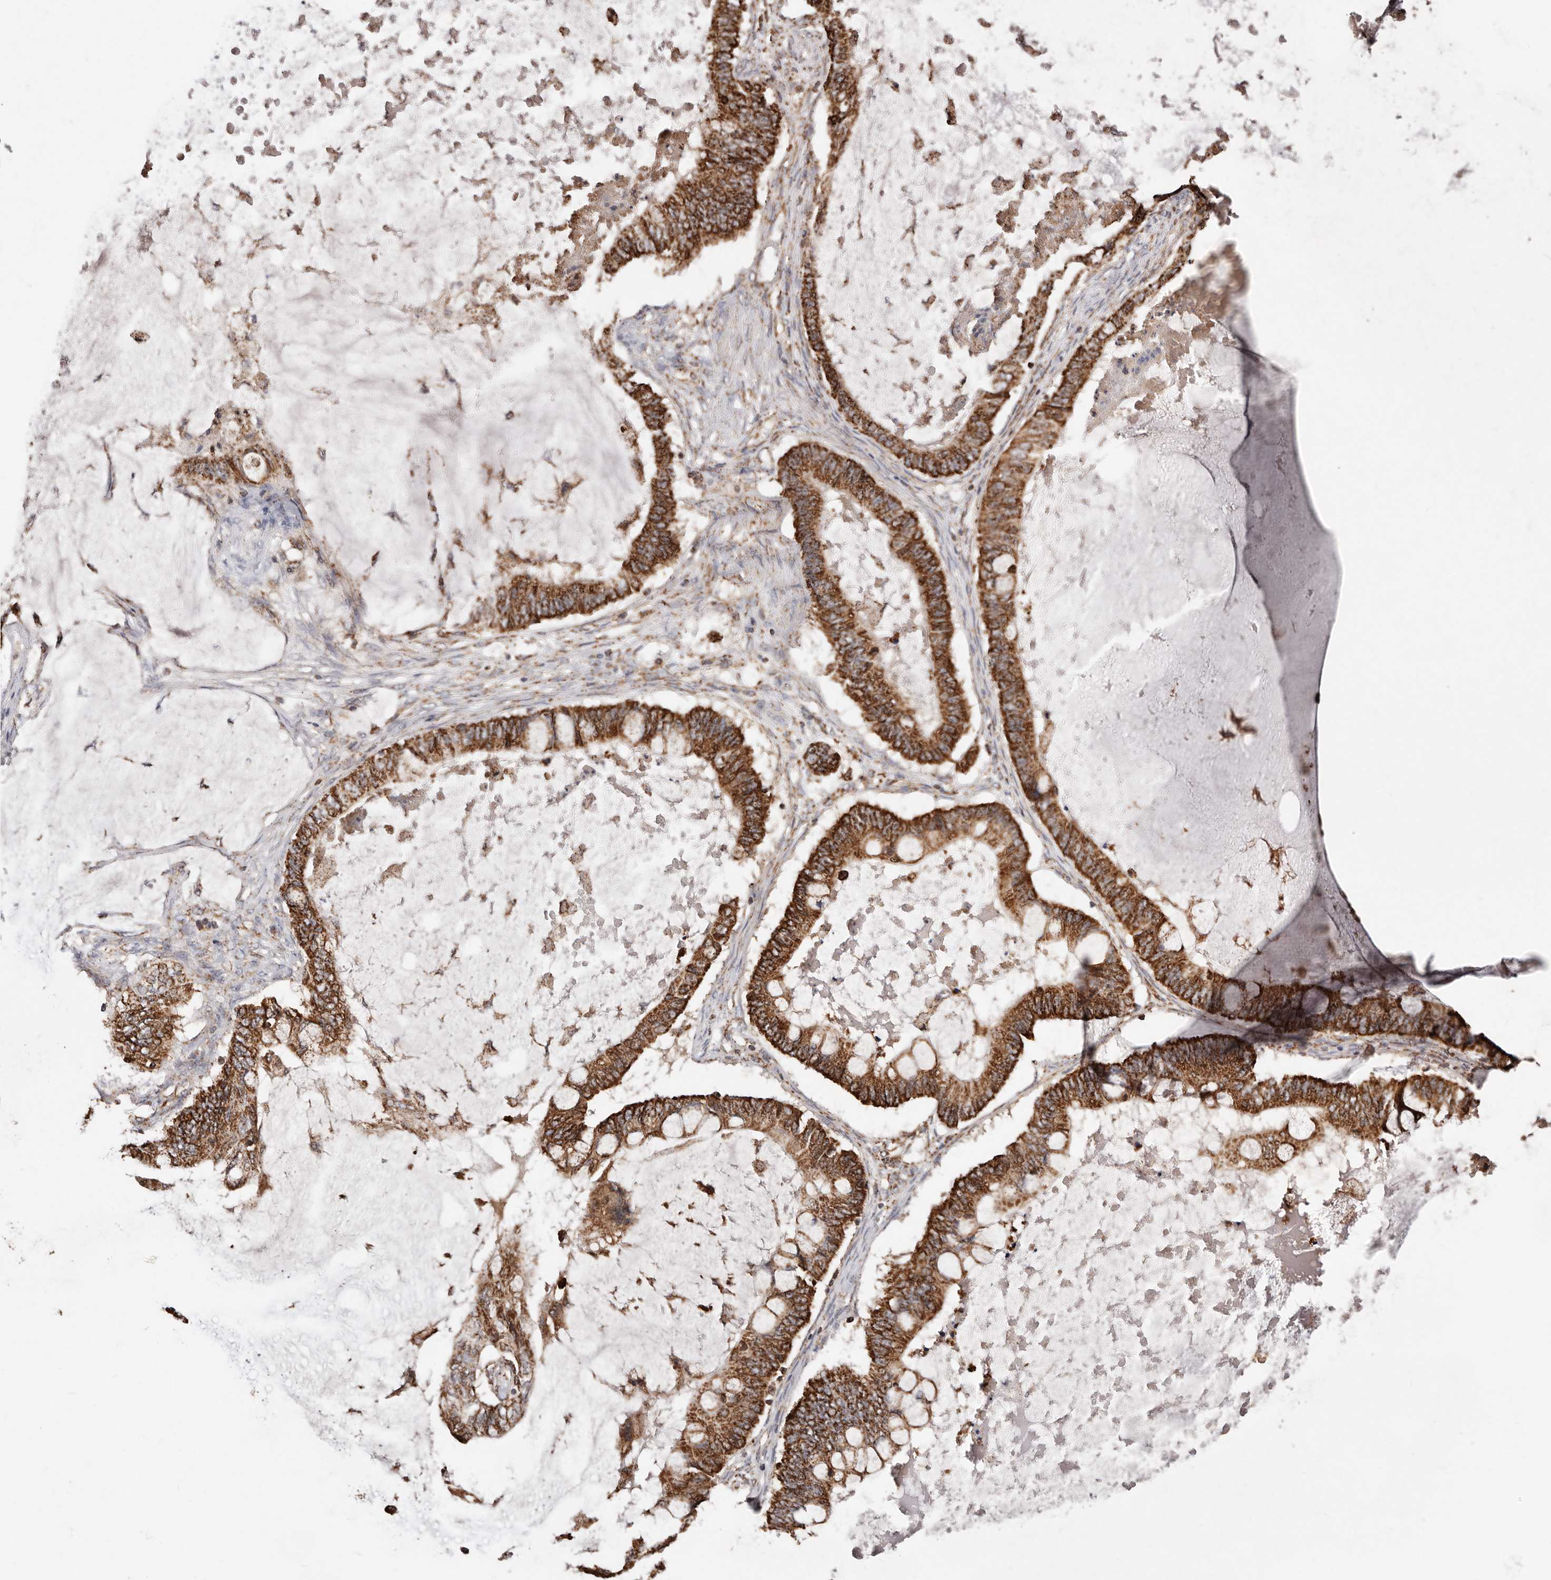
{"staining": {"intensity": "strong", "quantity": ">75%", "location": "cytoplasmic/membranous"}, "tissue": "ovarian cancer", "cell_type": "Tumor cells", "image_type": "cancer", "snomed": [{"axis": "morphology", "description": "Cystadenocarcinoma, mucinous, NOS"}, {"axis": "topography", "description": "Ovary"}], "caption": "IHC image of human mucinous cystadenocarcinoma (ovarian) stained for a protein (brown), which shows high levels of strong cytoplasmic/membranous expression in about >75% of tumor cells.", "gene": "PRKACB", "patient": {"sex": "female", "age": 61}}